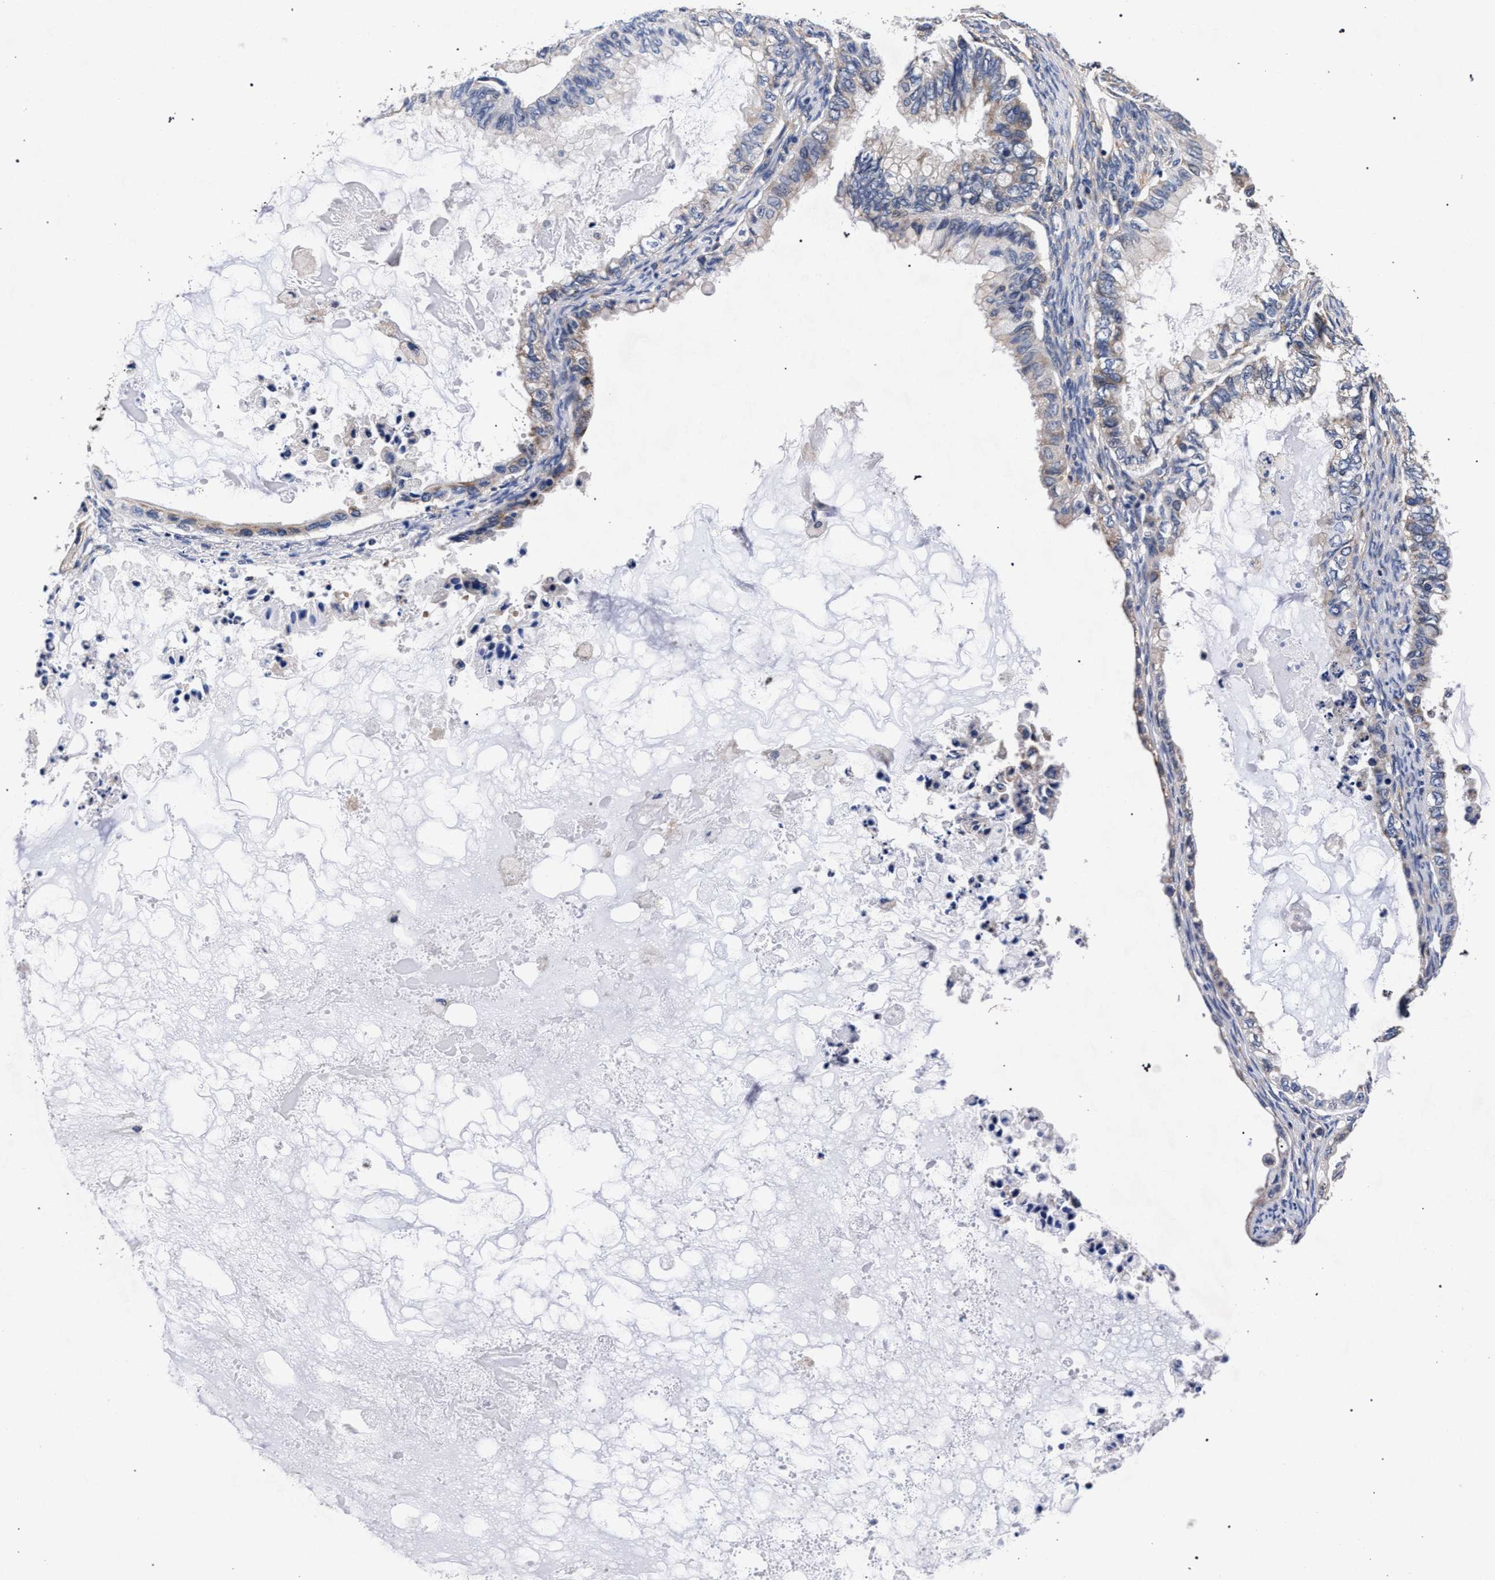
{"staining": {"intensity": "weak", "quantity": "<25%", "location": "cytoplasmic/membranous"}, "tissue": "ovarian cancer", "cell_type": "Tumor cells", "image_type": "cancer", "snomed": [{"axis": "morphology", "description": "Cystadenocarcinoma, mucinous, NOS"}, {"axis": "topography", "description": "Ovary"}], "caption": "A micrograph of ovarian cancer stained for a protein demonstrates no brown staining in tumor cells. The staining is performed using DAB brown chromogen with nuclei counter-stained in using hematoxylin.", "gene": "CFAP95", "patient": {"sex": "female", "age": 80}}